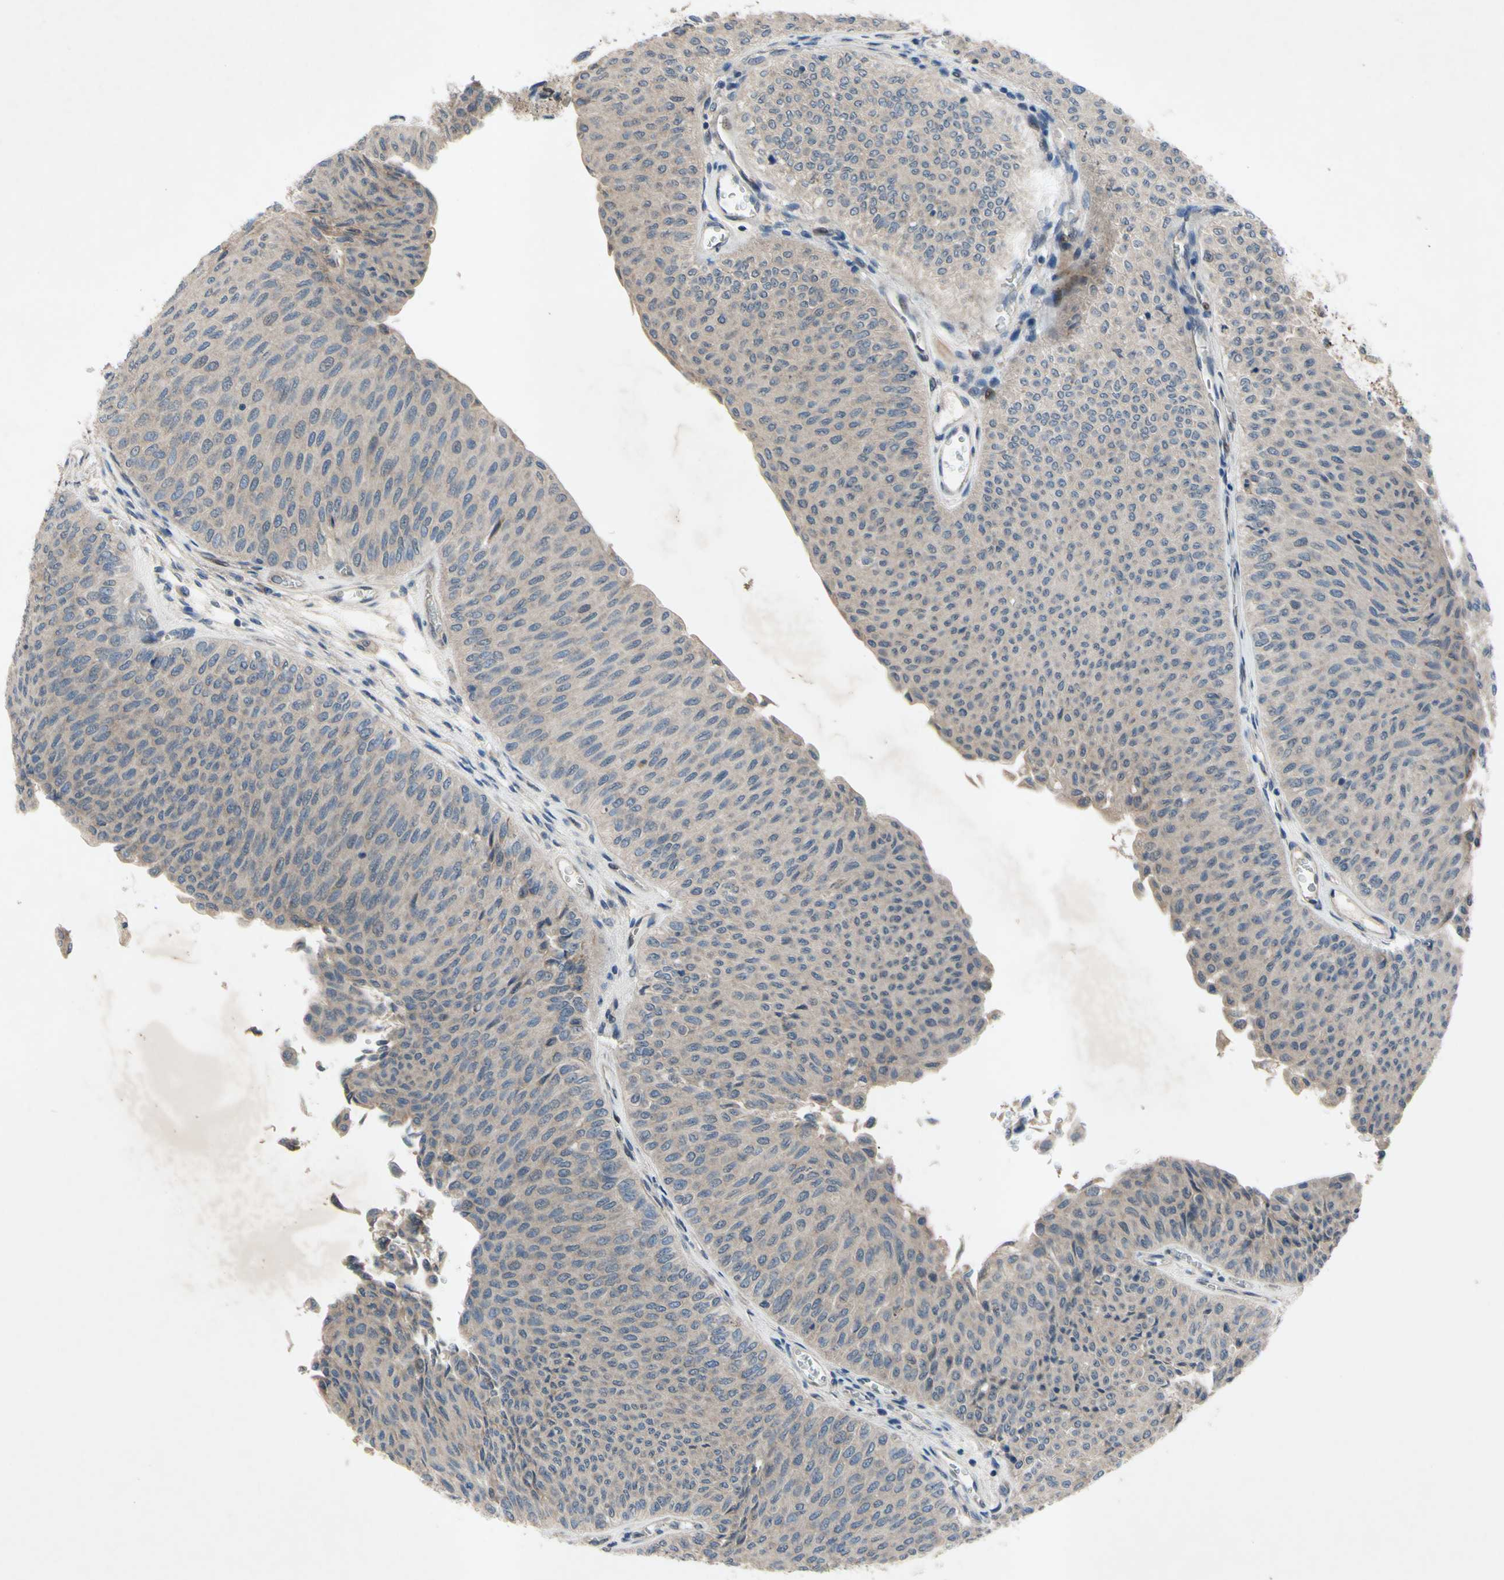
{"staining": {"intensity": "moderate", "quantity": ">75%", "location": "cytoplasmic/membranous"}, "tissue": "urothelial cancer", "cell_type": "Tumor cells", "image_type": "cancer", "snomed": [{"axis": "morphology", "description": "Urothelial carcinoma, Low grade"}, {"axis": "topography", "description": "Urinary bladder"}], "caption": "High-magnification brightfield microscopy of urothelial carcinoma (low-grade) stained with DAB (brown) and counterstained with hematoxylin (blue). tumor cells exhibit moderate cytoplasmic/membranous positivity is appreciated in about>75% of cells.", "gene": "HILPDA", "patient": {"sex": "male", "age": 78}}